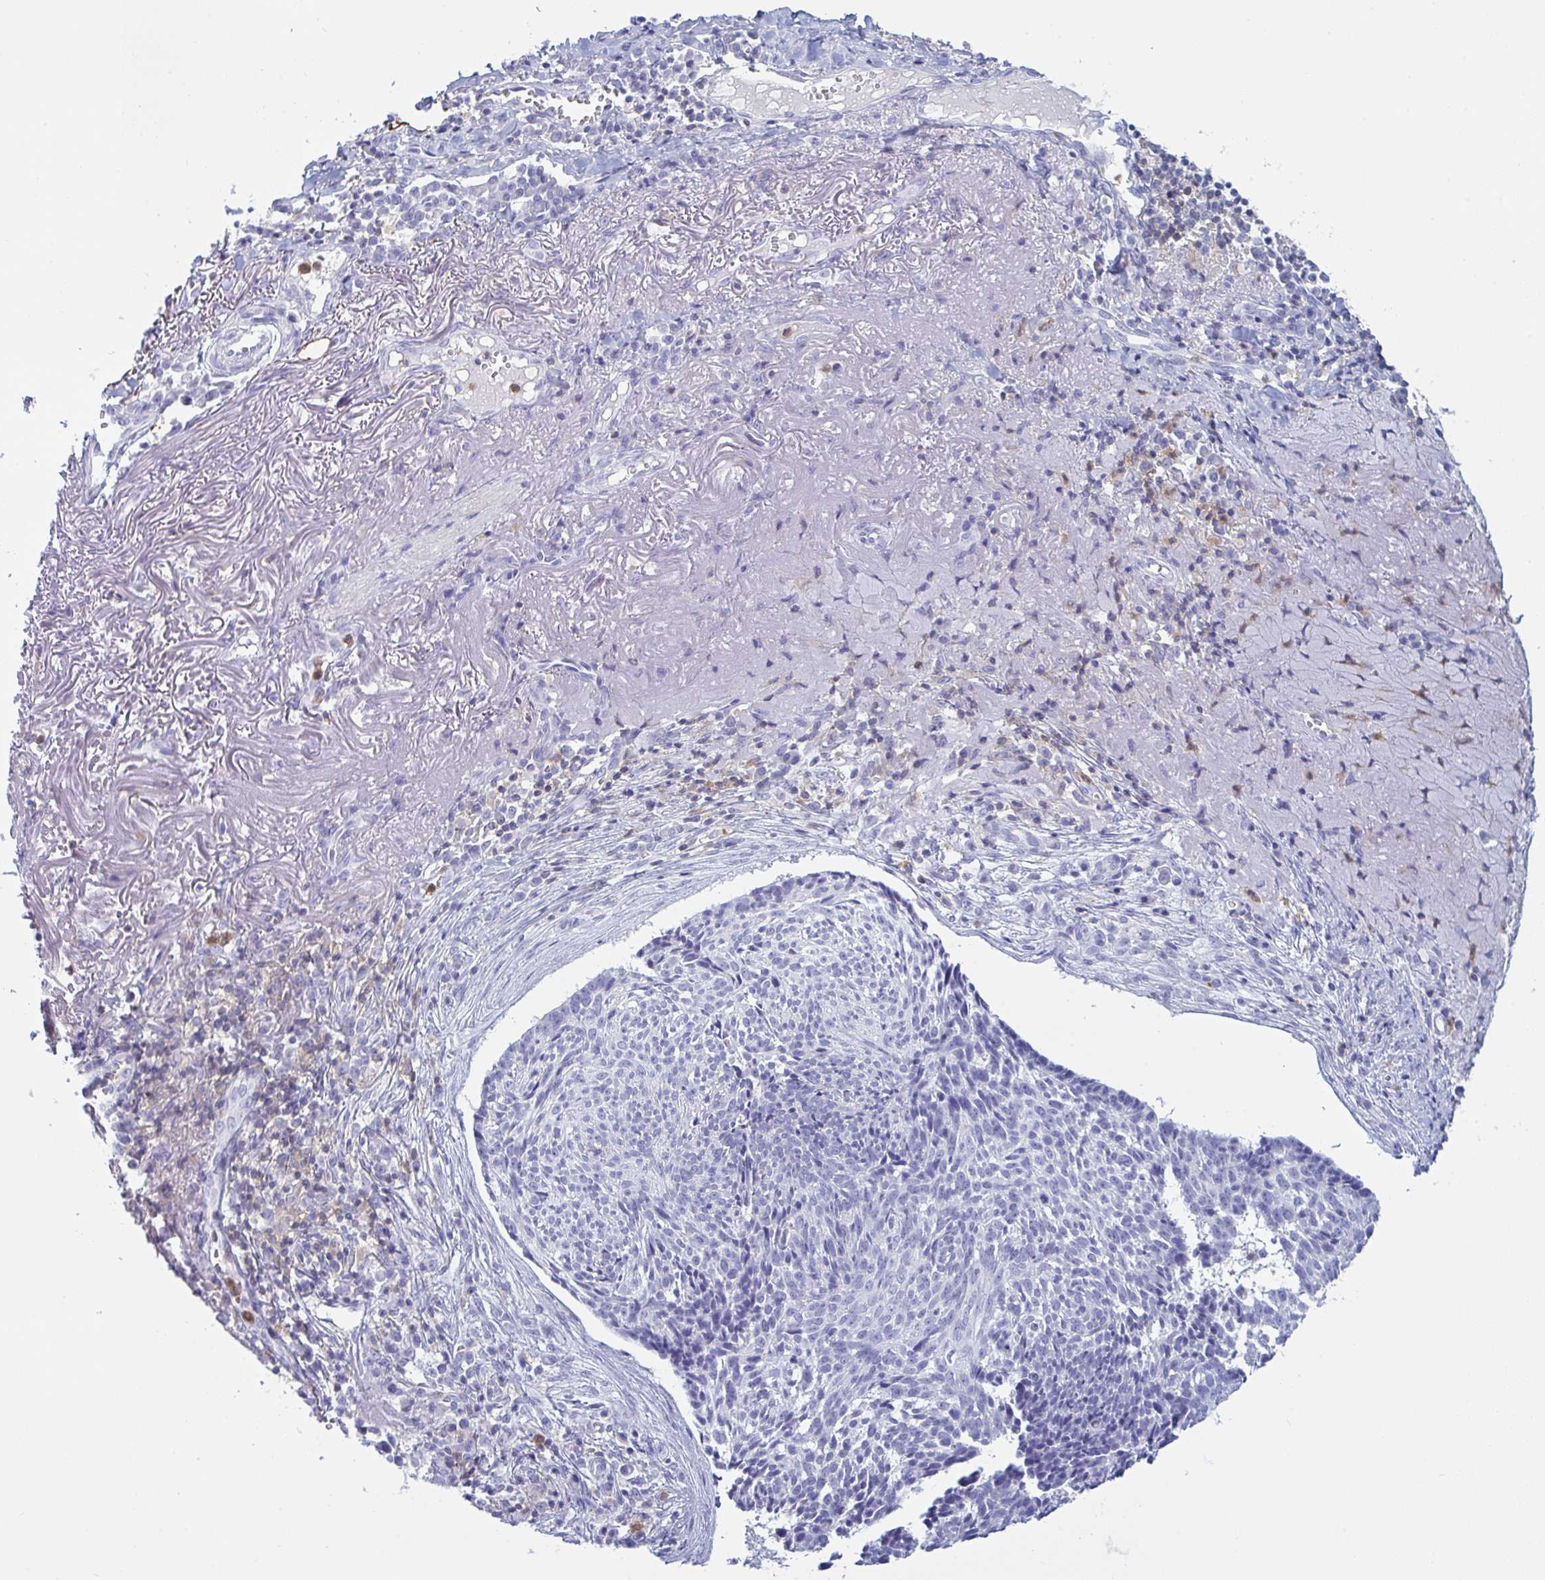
{"staining": {"intensity": "negative", "quantity": "none", "location": "none"}, "tissue": "skin cancer", "cell_type": "Tumor cells", "image_type": "cancer", "snomed": [{"axis": "morphology", "description": "Basal cell carcinoma"}, {"axis": "topography", "description": "Skin"}, {"axis": "topography", "description": "Skin of face"}], "caption": "High power microscopy histopathology image of an immunohistochemistry (IHC) photomicrograph of skin cancer, revealing no significant positivity in tumor cells.", "gene": "MYO1F", "patient": {"sex": "female", "age": 95}}